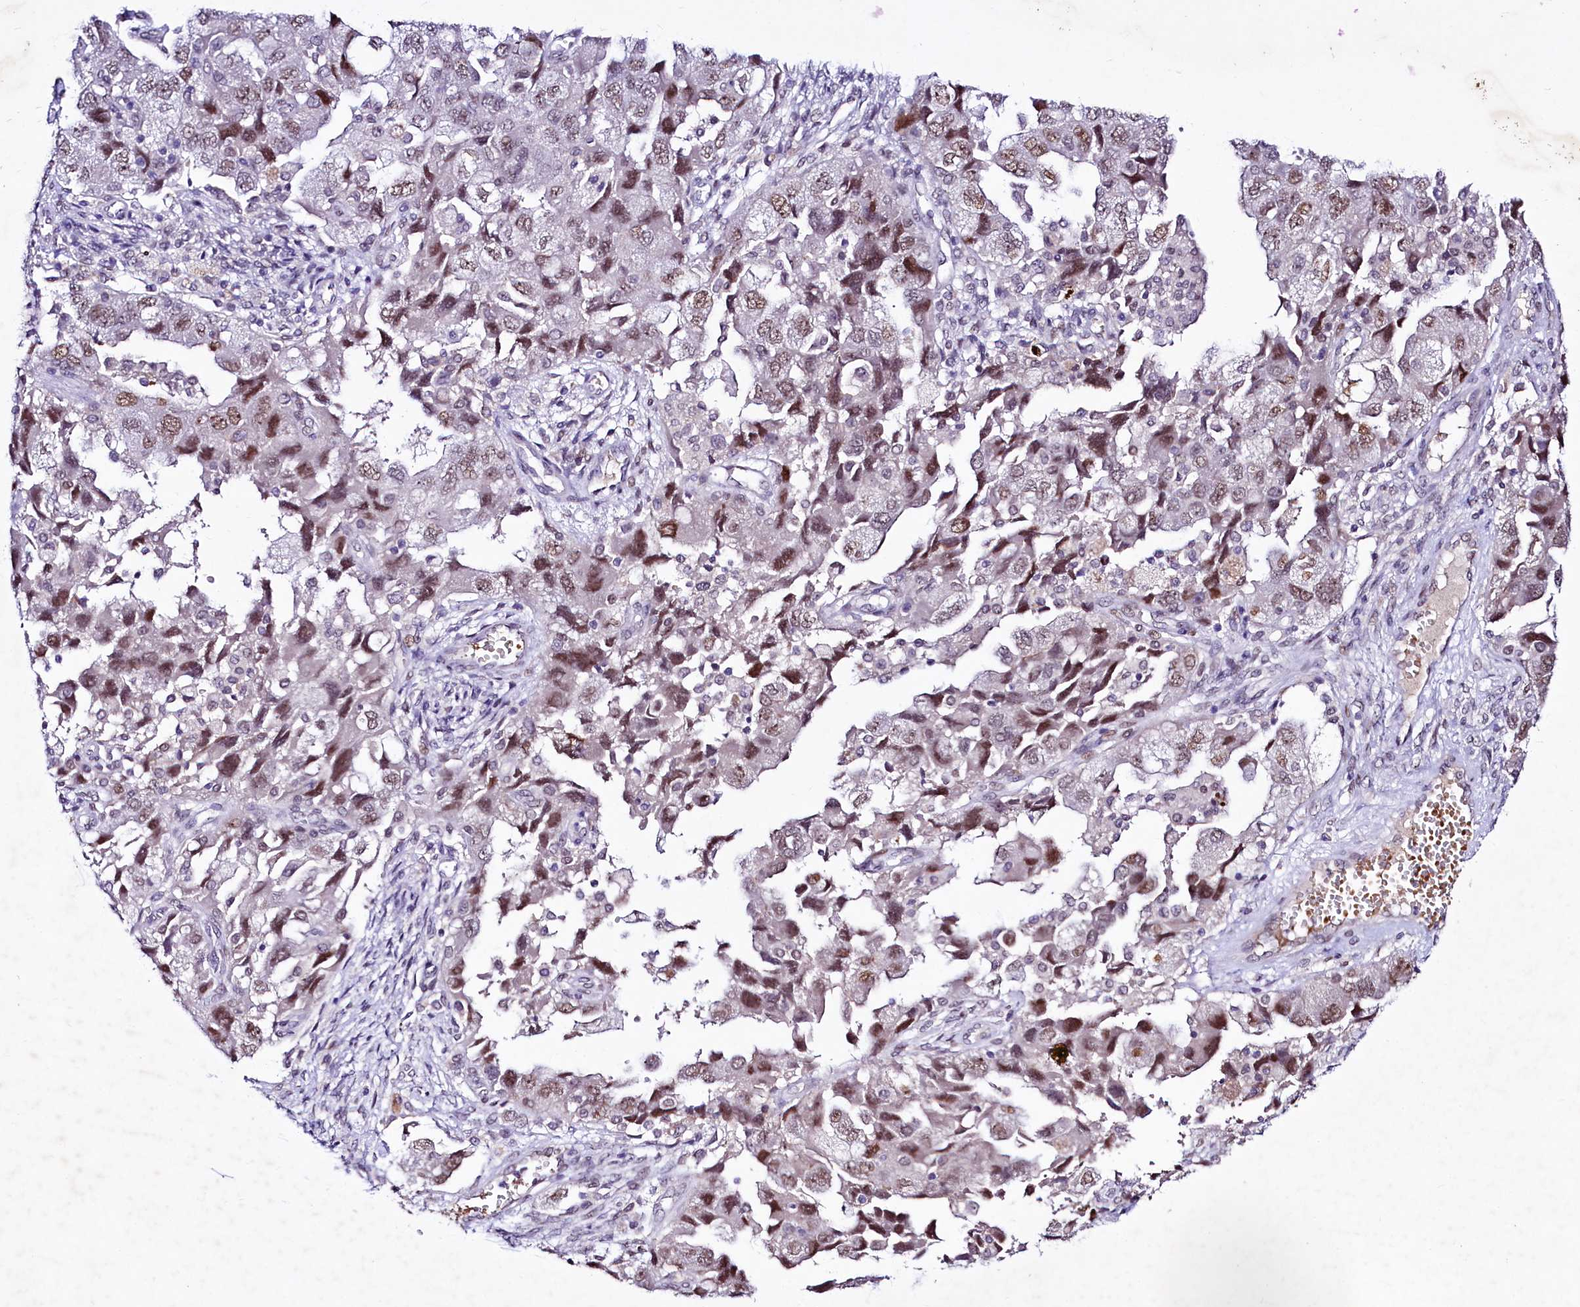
{"staining": {"intensity": "moderate", "quantity": "25%-75%", "location": "nuclear"}, "tissue": "ovarian cancer", "cell_type": "Tumor cells", "image_type": "cancer", "snomed": [{"axis": "morphology", "description": "Carcinoma, NOS"}, {"axis": "morphology", "description": "Cystadenocarcinoma, serous, NOS"}, {"axis": "topography", "description": "Ovary"}], "caption": "Immunohistochemistry (IHC) micrograph of neoplastic tissue: ovarian serous cystadenocarcinoma stained using immunohistochemistry (IHC) demonstrates medium levels of moderate protein expression localized specifically in the nuclear of tumor cells, appearing as a nuclear brown color.", "gene": "LEUTX", "patient": {"sex": "female", "age": 69}}